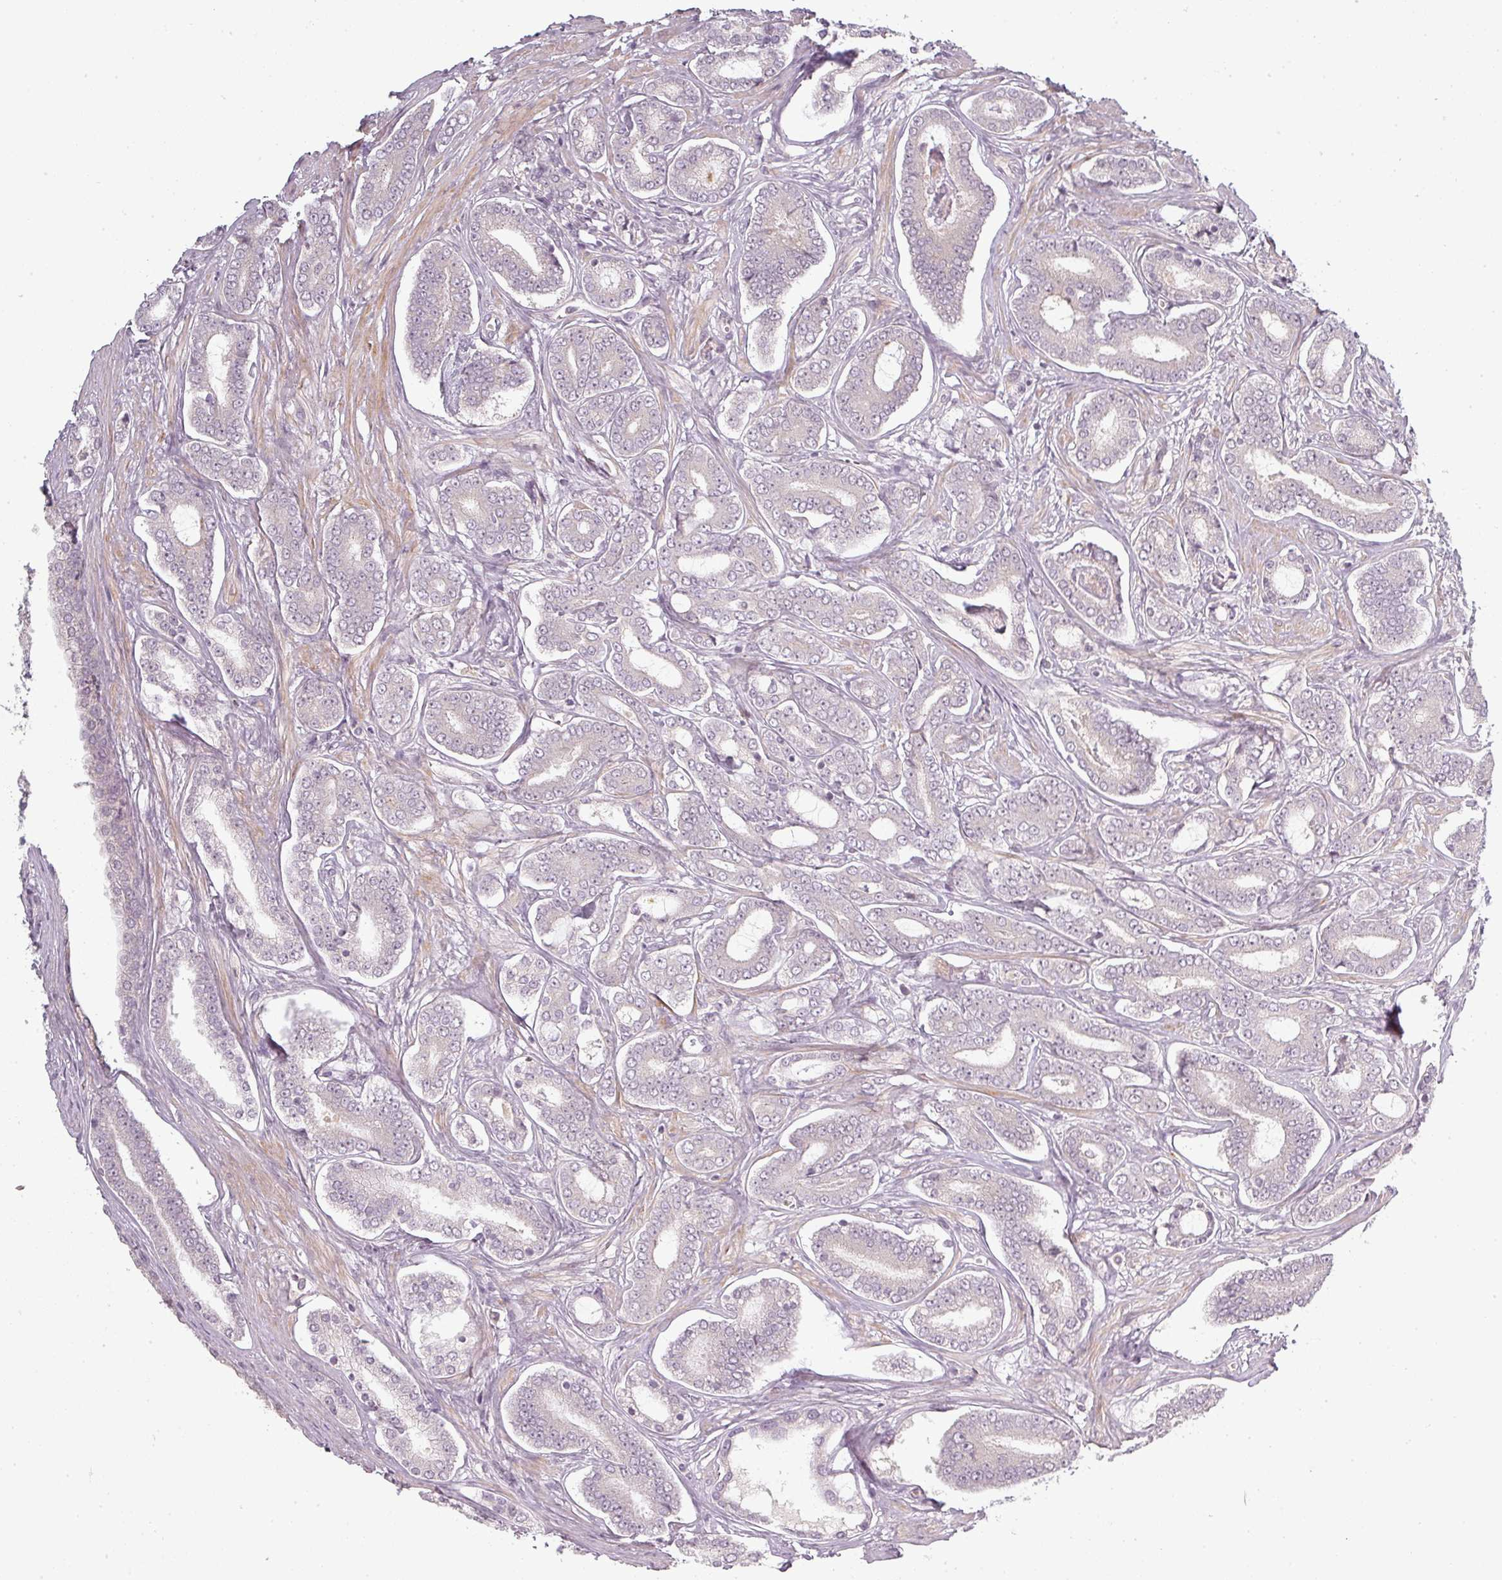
{"staining": {"intensity": "negative", "quantity": "none", "location": "none"}, "tissue": "prostate cancer", "cell_type": "Tumor cells", "image_type": "cancer", "snomed": [{"axis": "morphology", "description": "Adenocarcinoma, NOS"}, {"axis": "topography", "description": "Prostate and seminal vesicle, NOS"}], "caption": "Immunohistochemistry histopathology image of neoplastic tissue: human prostate cancer stained with DAB reveals no significant protein positivity in tumor cells.", "gene": "SLC16A9", "patient": {"sex": "male", "age": 76}}